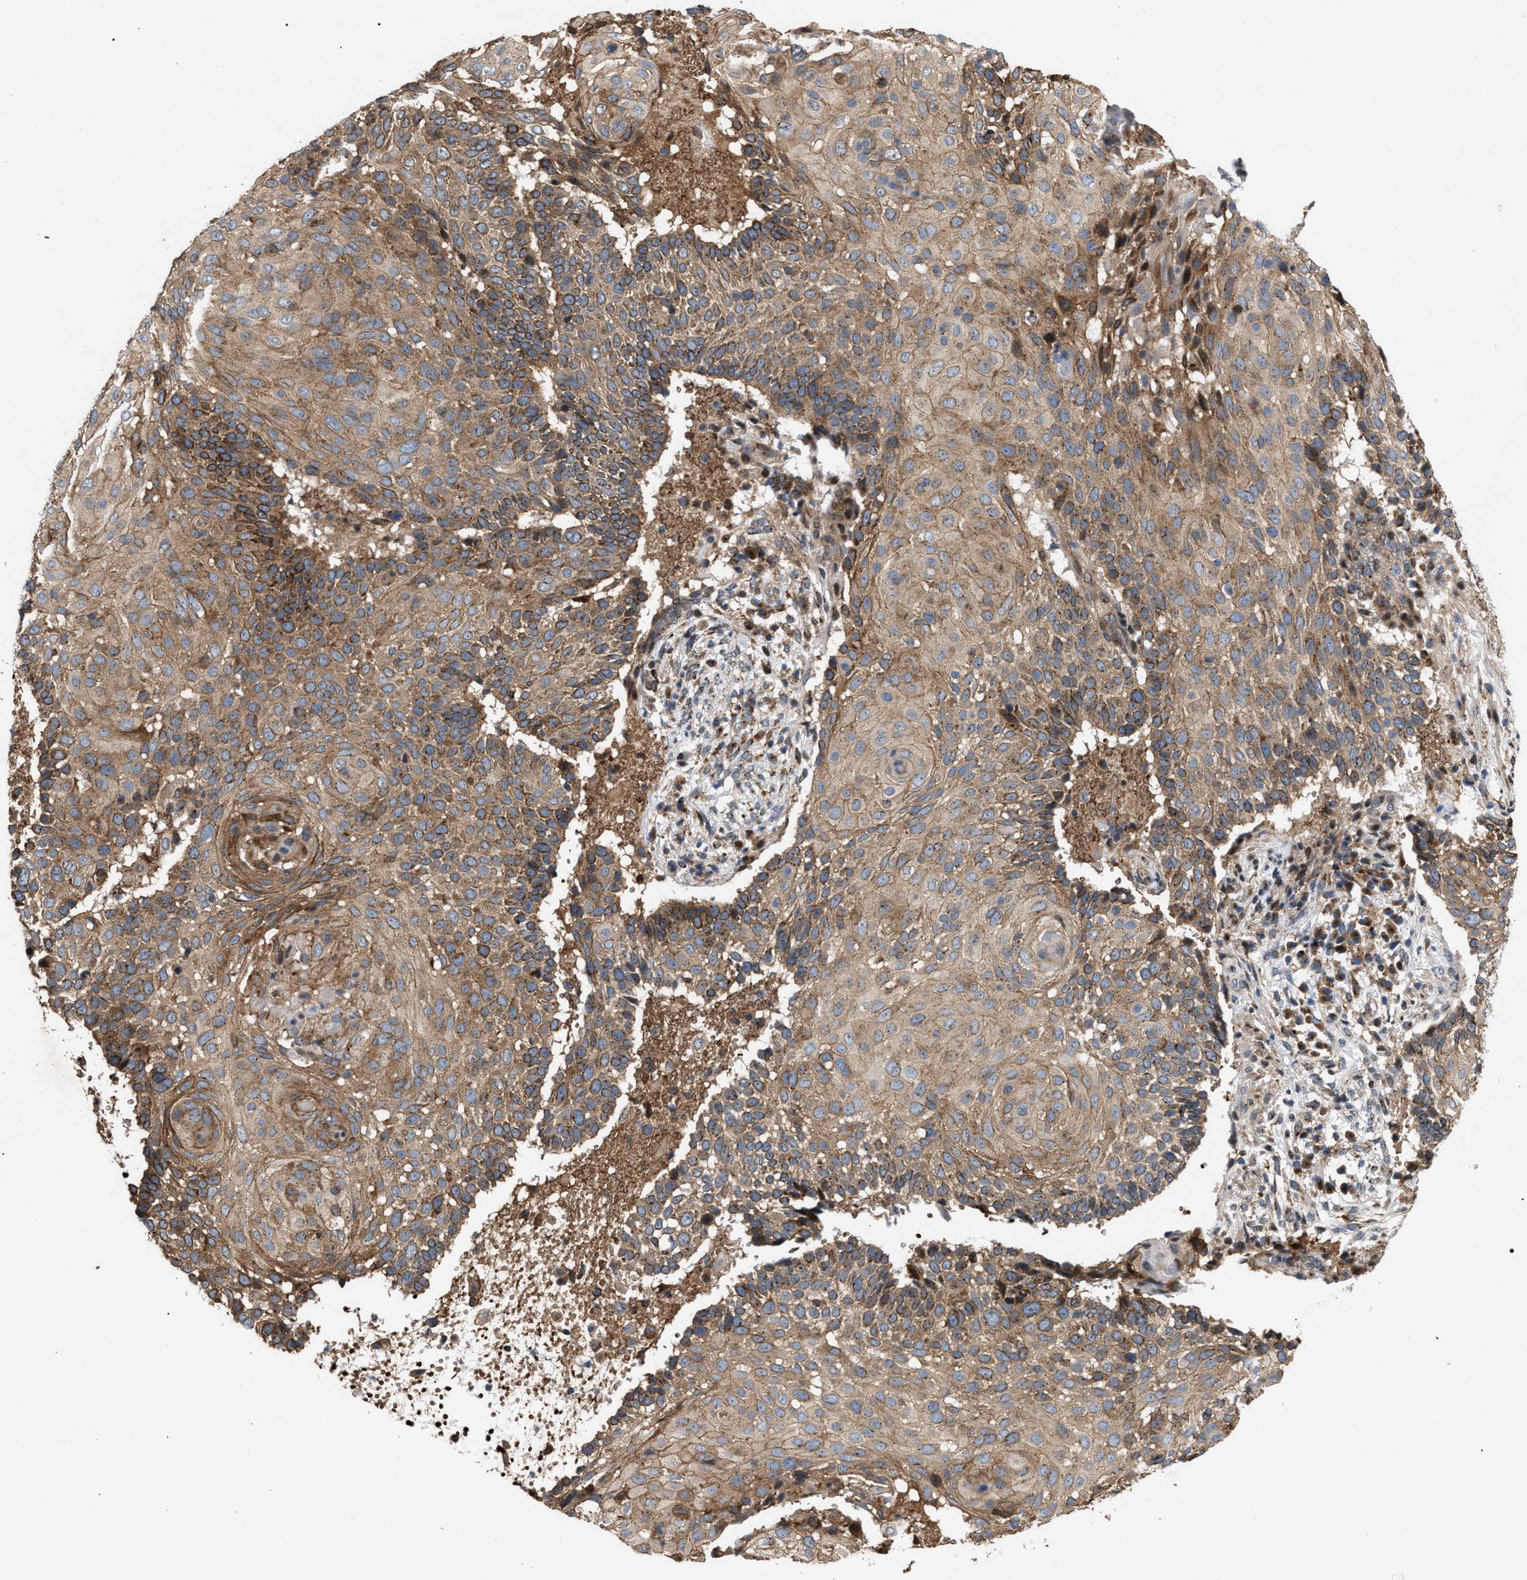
{"staining": {"intensity": "moderate", "quantity": ">75%", "location": "cytoplasmic/membranous"}, "tissue": "cervical cancer", "cell_type": "Tumor cells", "image_type": "cancer", "snomed": [{"axis": "morphology", "description": "Squamous cell carcinoma, NOS"}, {"axis": "topography", "description": "Cervix"}], "caption": "Immunohistochemistry image of cervical squamous cell carcinoma stained for a protein (brown), which displays medium levels of moderate cytoplasmic/membranous staining in approximately >75% of tumor cells.", "gene": "GCC1", "patient": {"sex": "female", "age": 74}}